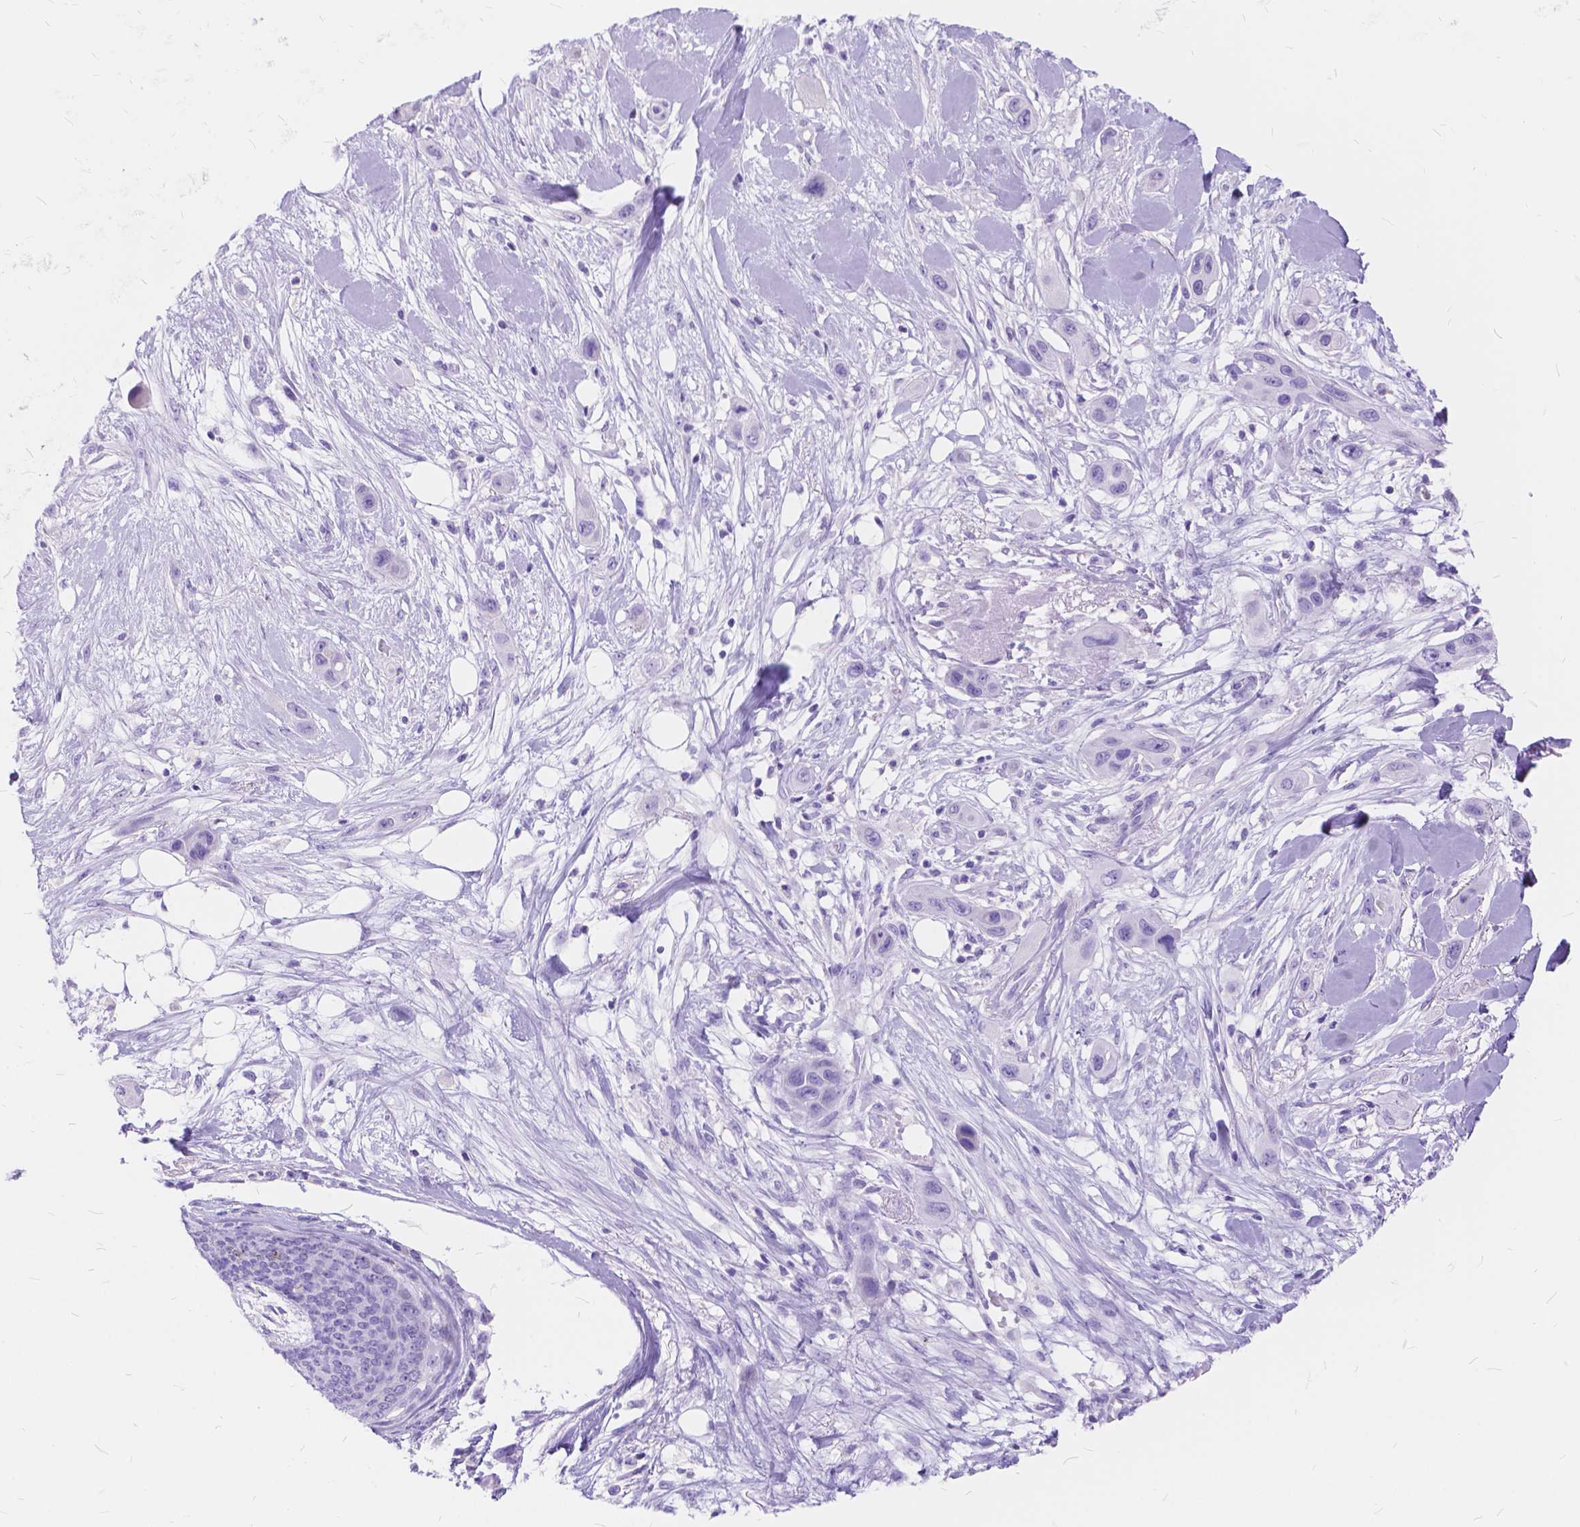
{"staining": {"intensity": "negative", "quantity": "none", "location": "none"}, "tissue": "skin cancer", "cell_type": "Tumor cells", "image_type": "cancer", "snomed": [{"axis": "morphology", "description": "Squamous cell carcinoma, NOS"}, {"axis": "topography", "description": "Skin"}], "caption": "Tumor cells are negative for brown protein staining in squamous cell carcinoma (skin). The staining was performed using DAB (3,3'-diaminobenzidine) to visualize the protein expression in brown, while the nuclei were stained in blue with hematoxylin (Magnification: 20x).", "gene": "FOXL2", "patient": {"sex": "male", "age": 79}}